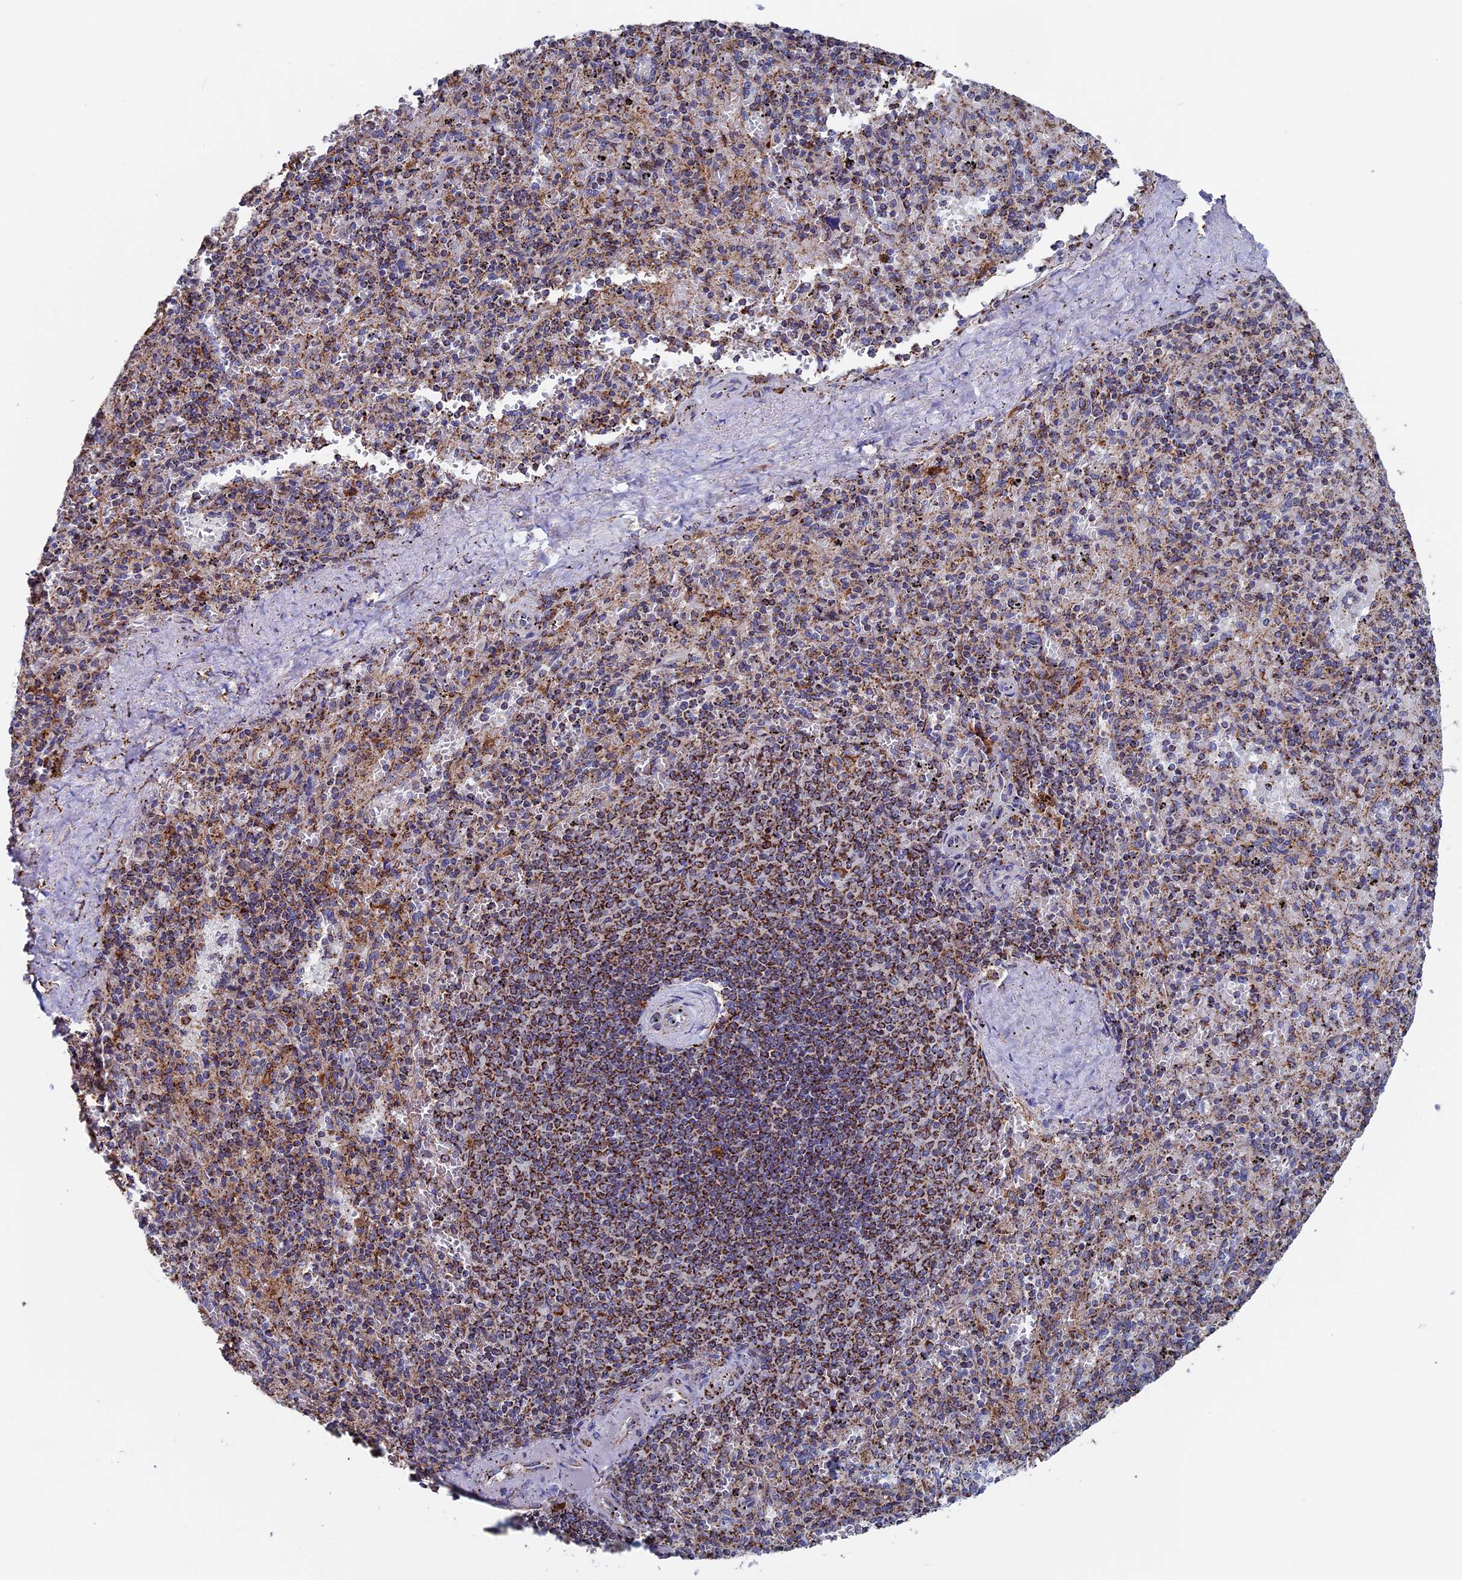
{"staining": {"intensity": "strong", "quantity": "25%-75%", "location": "cytoplasmic/membranous"}, "tissue": "spleen", "cell_type": "Cells in red pulp", "image_type": "normal", "snomed": [{"axis": "morphology", "description": "Normal tissue, NOS"}, {"axis": "topography", "description": "Spleen"}], "caption": "Protein staining shows strong cytoplasmic/membranous expression in approximately 25%-75% of cells in red pulp in unremarkable spleen.", "gene": "SEC24D", "patient": {"sex": "male", "age": 82}}